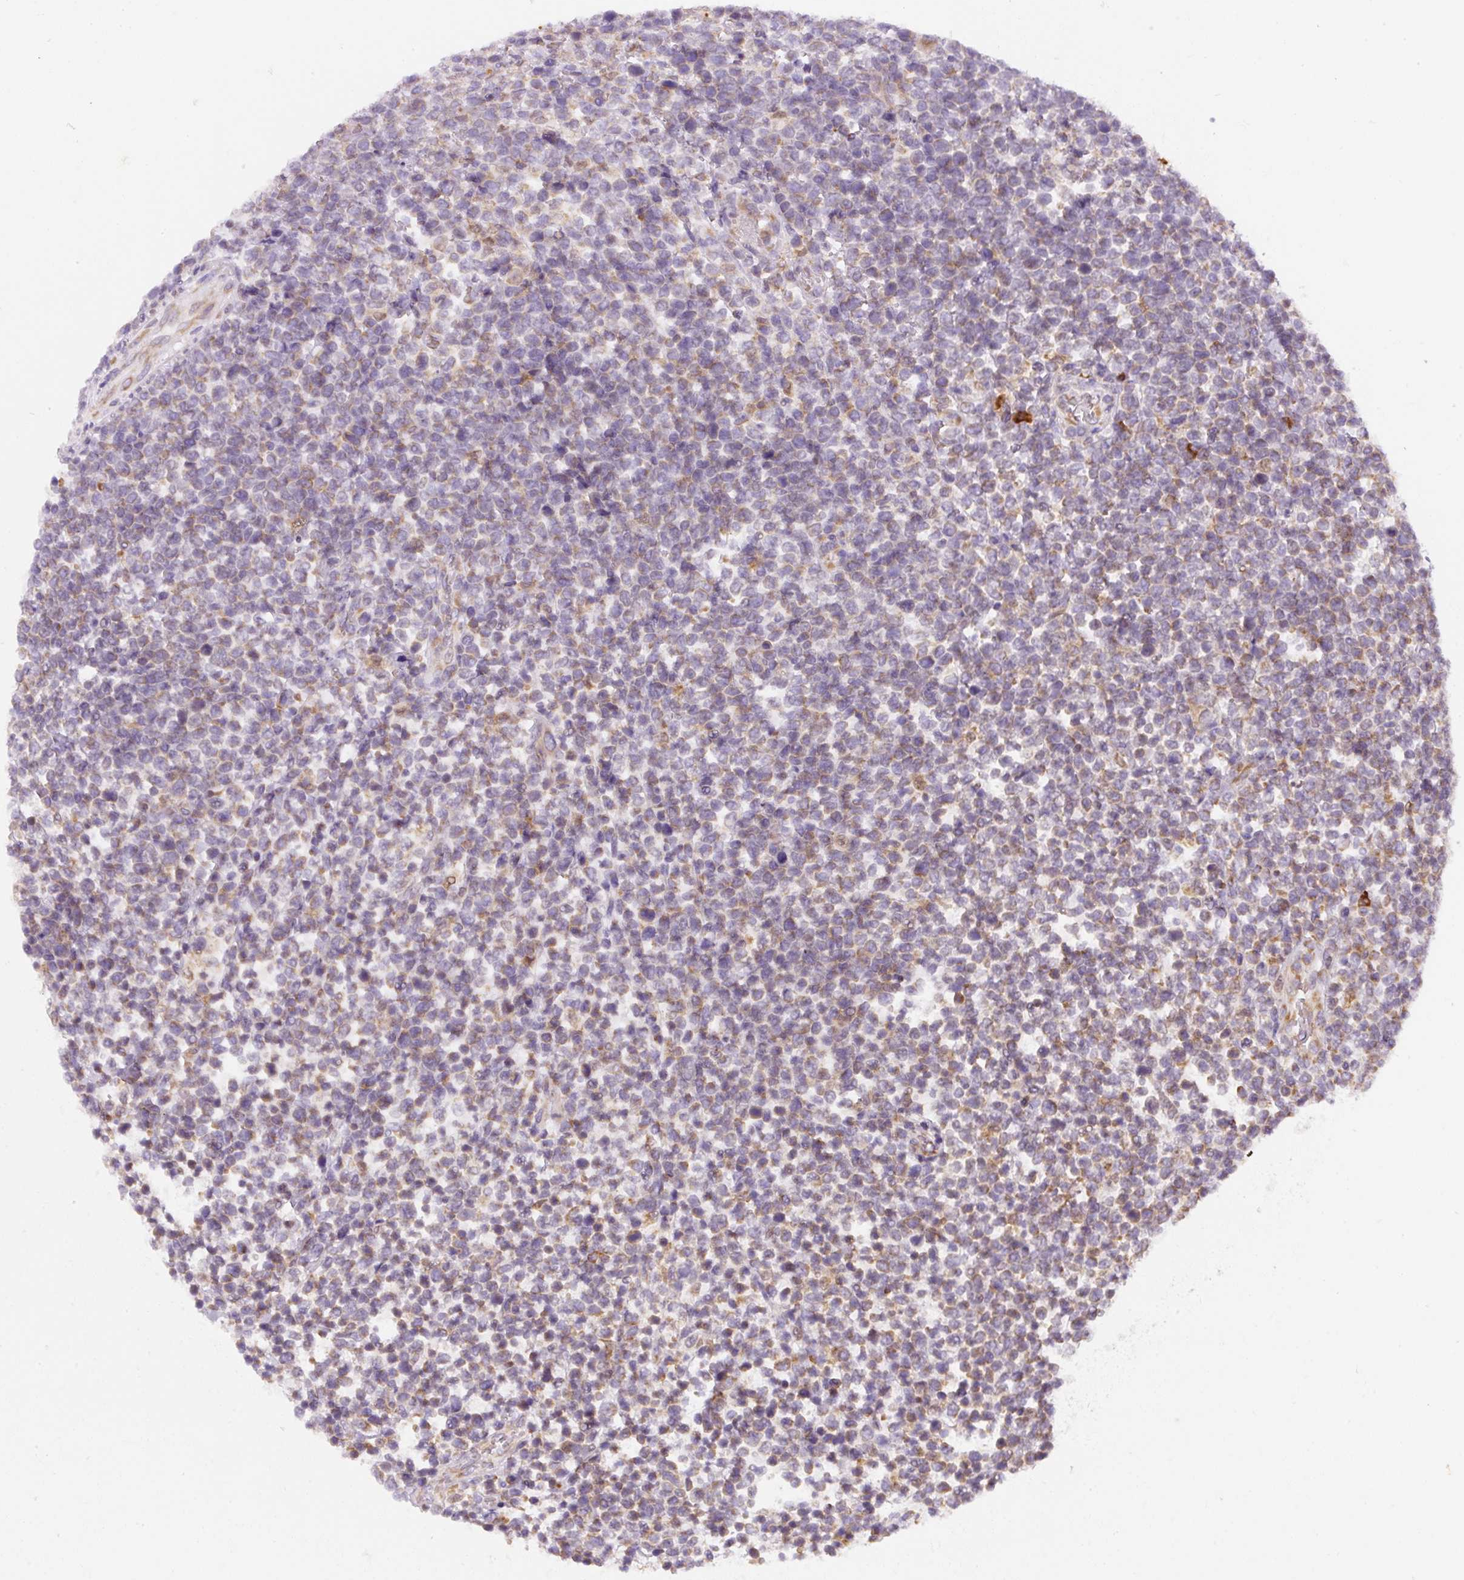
{"staining": {"intensity": "moderate", "quantity": "<25%", "location": "cytoplasmic/membranous"}, "tissue": "lymphoma", "cell_type": "Tumor cells", "image_type": "cancer", "snomed": [{"axis": "morphology", "description": "Malignant lymphoma, non-Hodgkin's type, High grade"}, {"axis": "topography", "description": "Soft tissue"}], "caption": "Tumor cells display low levels of moderate cytoplasmic/membranous positivity in approximately <25% of cells in malignant lymphoma, non-Hodgkin's type (high-grade). (Brightfield microscopy of DAB IHC at high magnification).", "gene": "DDOST", "patient": {"sex": "female", "age": 56}}